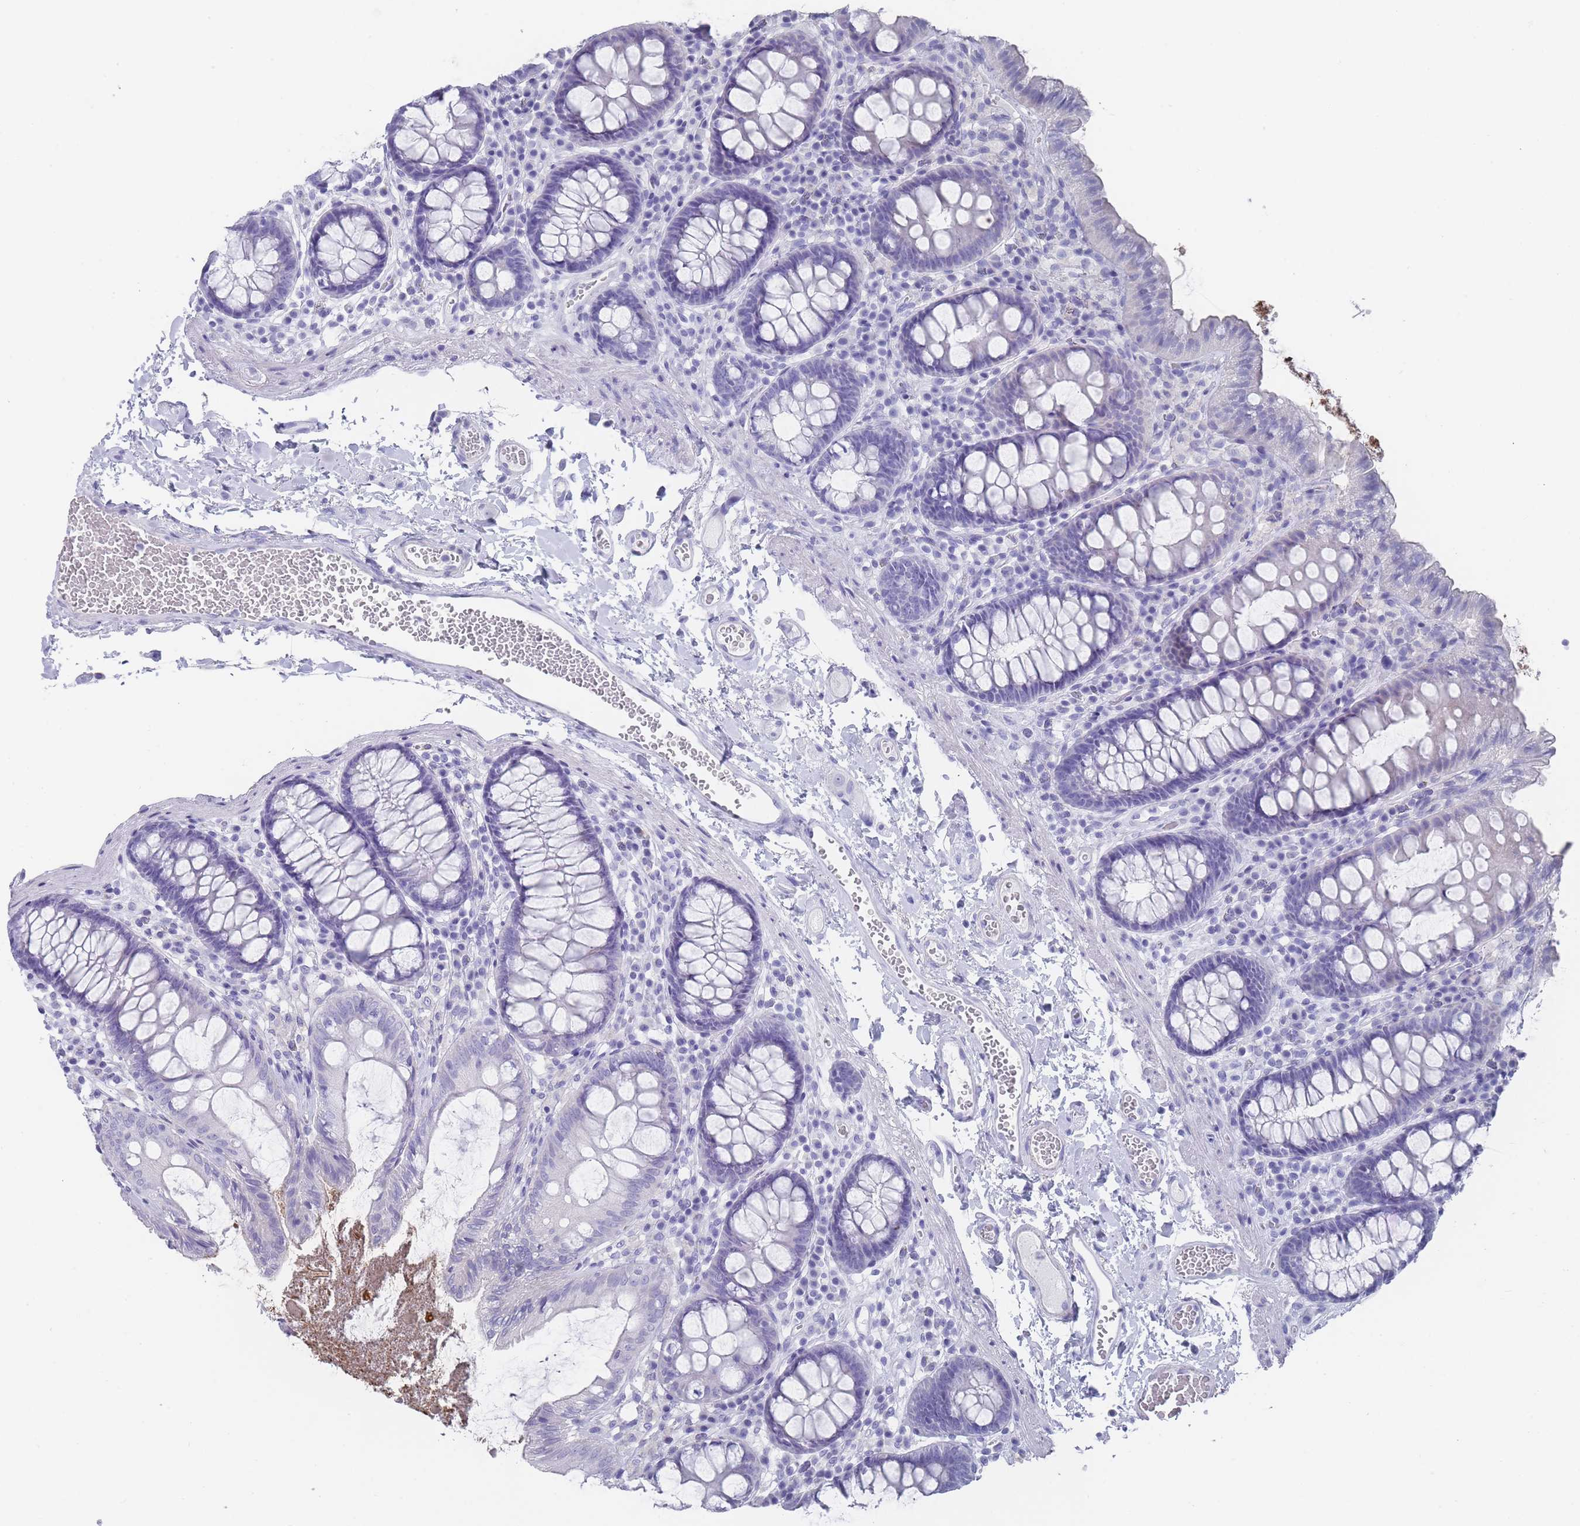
{"staining": {"intensity": "negative", "quantity": "none", "location": "none"}, "tissue": "colon", "cell_type": "Endothelial cells", "image_type": "normal", "snomed": [{"axis": "morphology", "description": "Normal tissue, NOS"}, {"axis": "topography", "description": "Colon"}], "caption": "Colon was stained to show a protein in brown. There is no significant staining in endothelial cells. (DAB immunohistochemistry (IHC) with hematoxylin counter stain).", "gene": "RAB2B", "patient": {"sex": "male", "age": 84}}